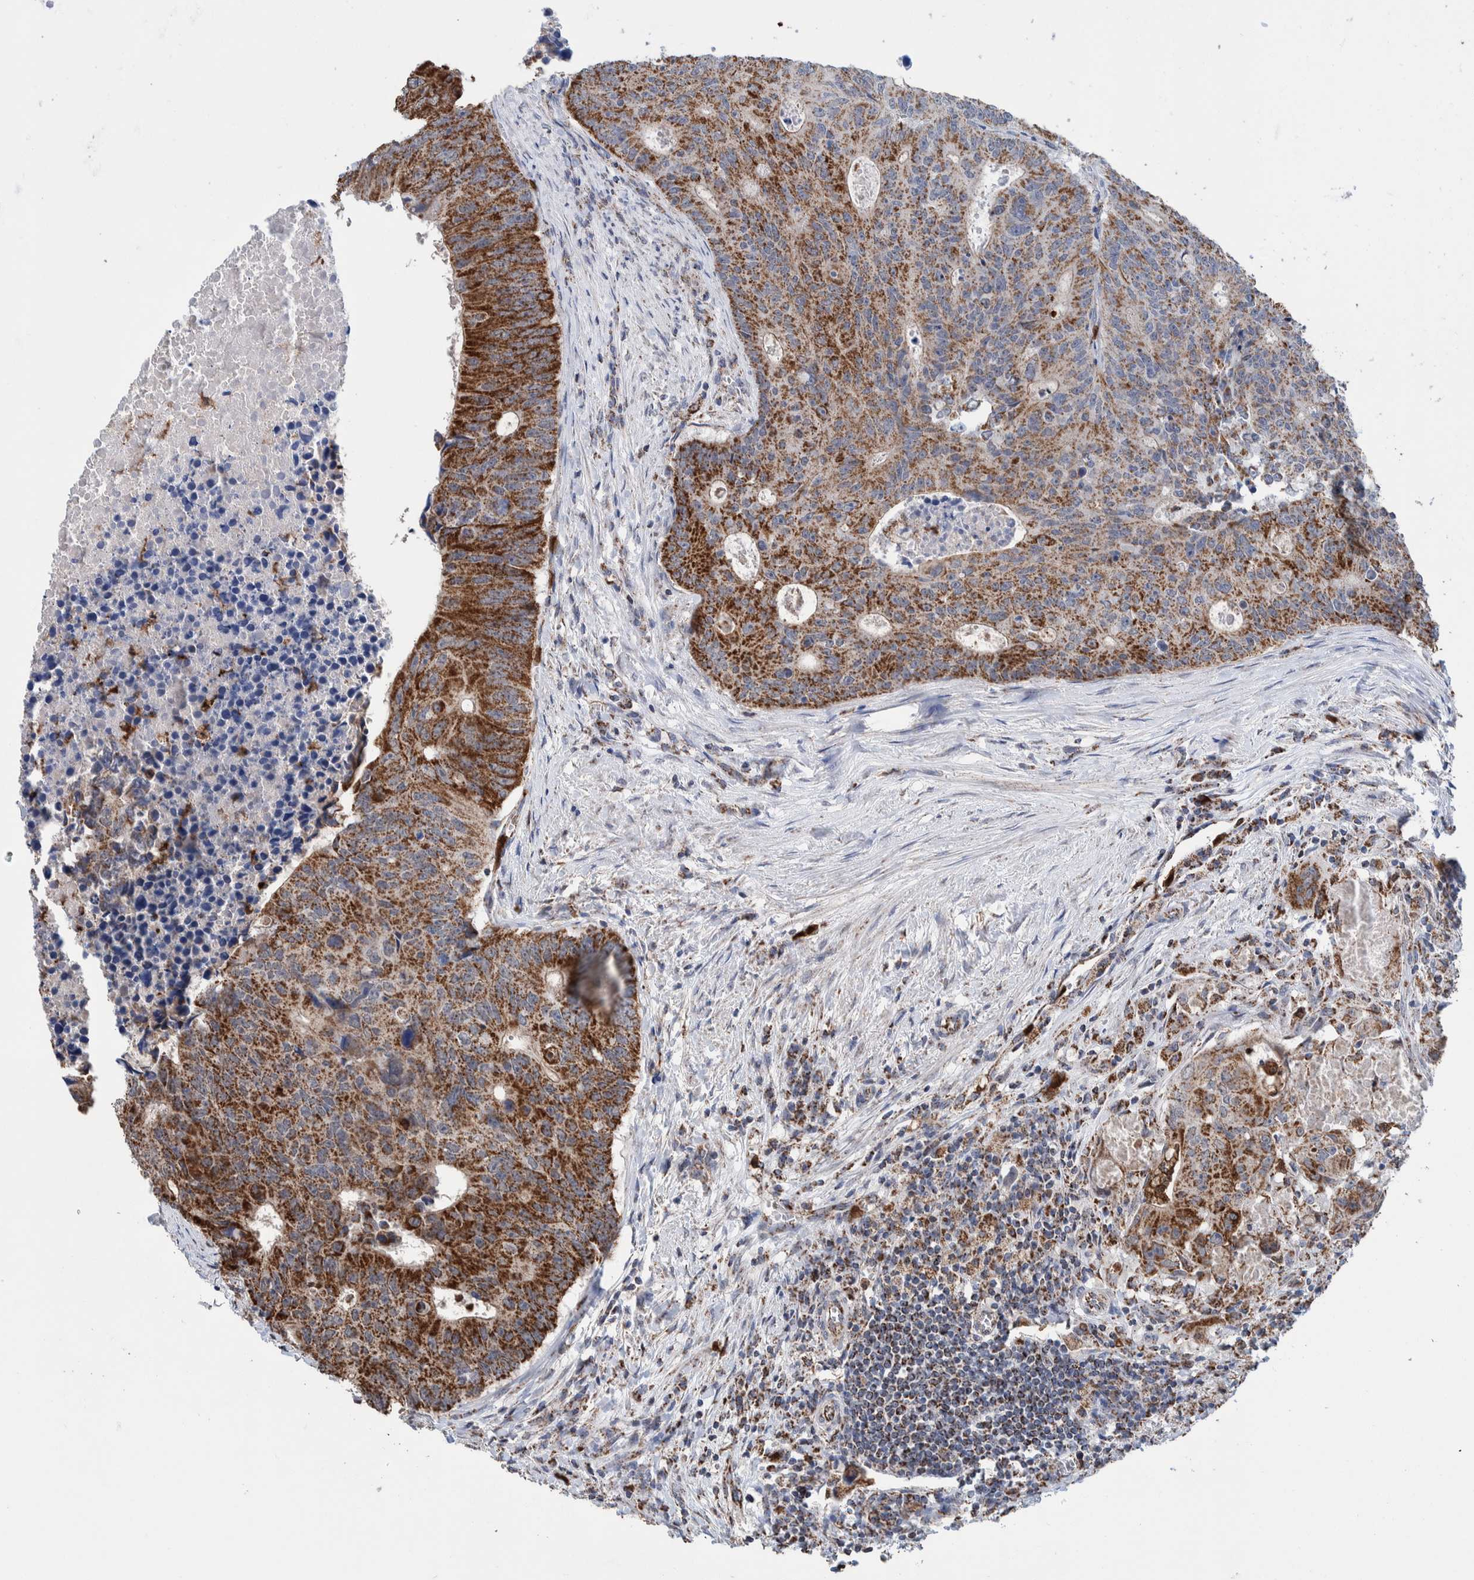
{"staining": {"intensity": "moderate", "quantity": ">75%", "location": "cytoplasmic/membranous"}, "tissue": "colorectal cancer", "cell_type": "Tumor cells", "image_type": "cancer", "snomed": [{"axis": "morphology", "description": "Adenocarcinoma, NOS"}, {"axis": "topography", "description": "Colon"}], "caption": "A brown stain labels moderate cytoplasmic/membranous staining of a protein in colorectal cancer tumor cells. (Stains: DAB (3,3'-diaminobenzidine) in brown, nuclei in blue, Microscopy: brightfield microscopy at high magnification).", "gene": "DECR1", "patient": {"sex": "male", "age": 87}}